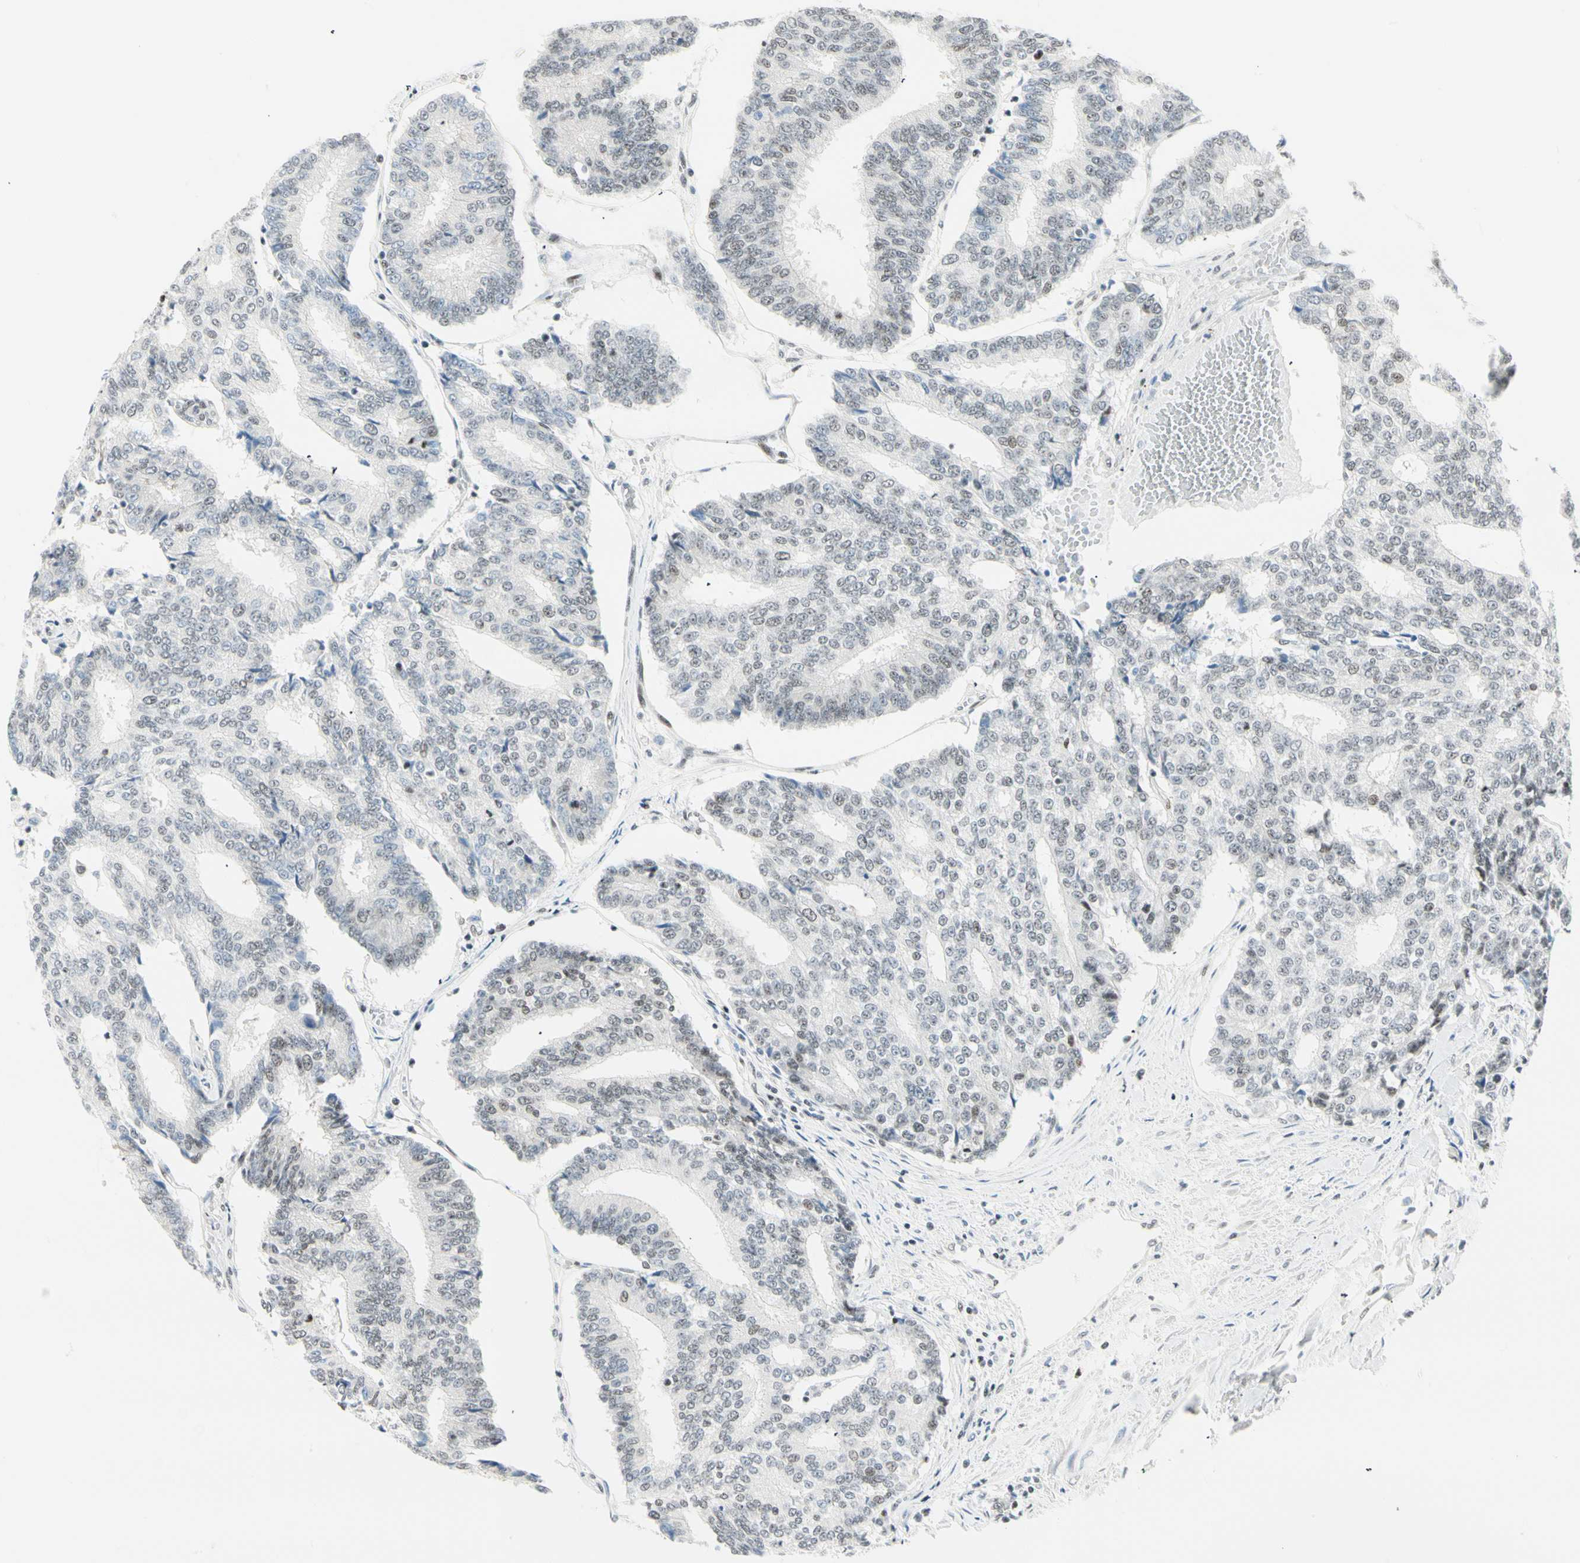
{"staining": {"intensity": "negative", "quantity": "none", "location": "none"}, "tissue": "prostate cancer", "cell_type": "Tumor cells", "image_type": "cancer", "snomed": [{"axis": "morphology", "description": "Adenocarcinoma, High grade"}, {"axis": "topography", "description": "Prostate"}], "caption": "Immunohistochemistry micrograph of neoplastic tissue: human prostate cancer (adenocarcinoma (high-grade)) stained with DAB (3,3'-diaminobenzidine) demonstrates no significant protein staining in tumor cells. (DAB IHC visualized using brightfield microscopy, high magnification).", "gene": "PKNOX1", "patient": {"sex": "male", "age": 55}}